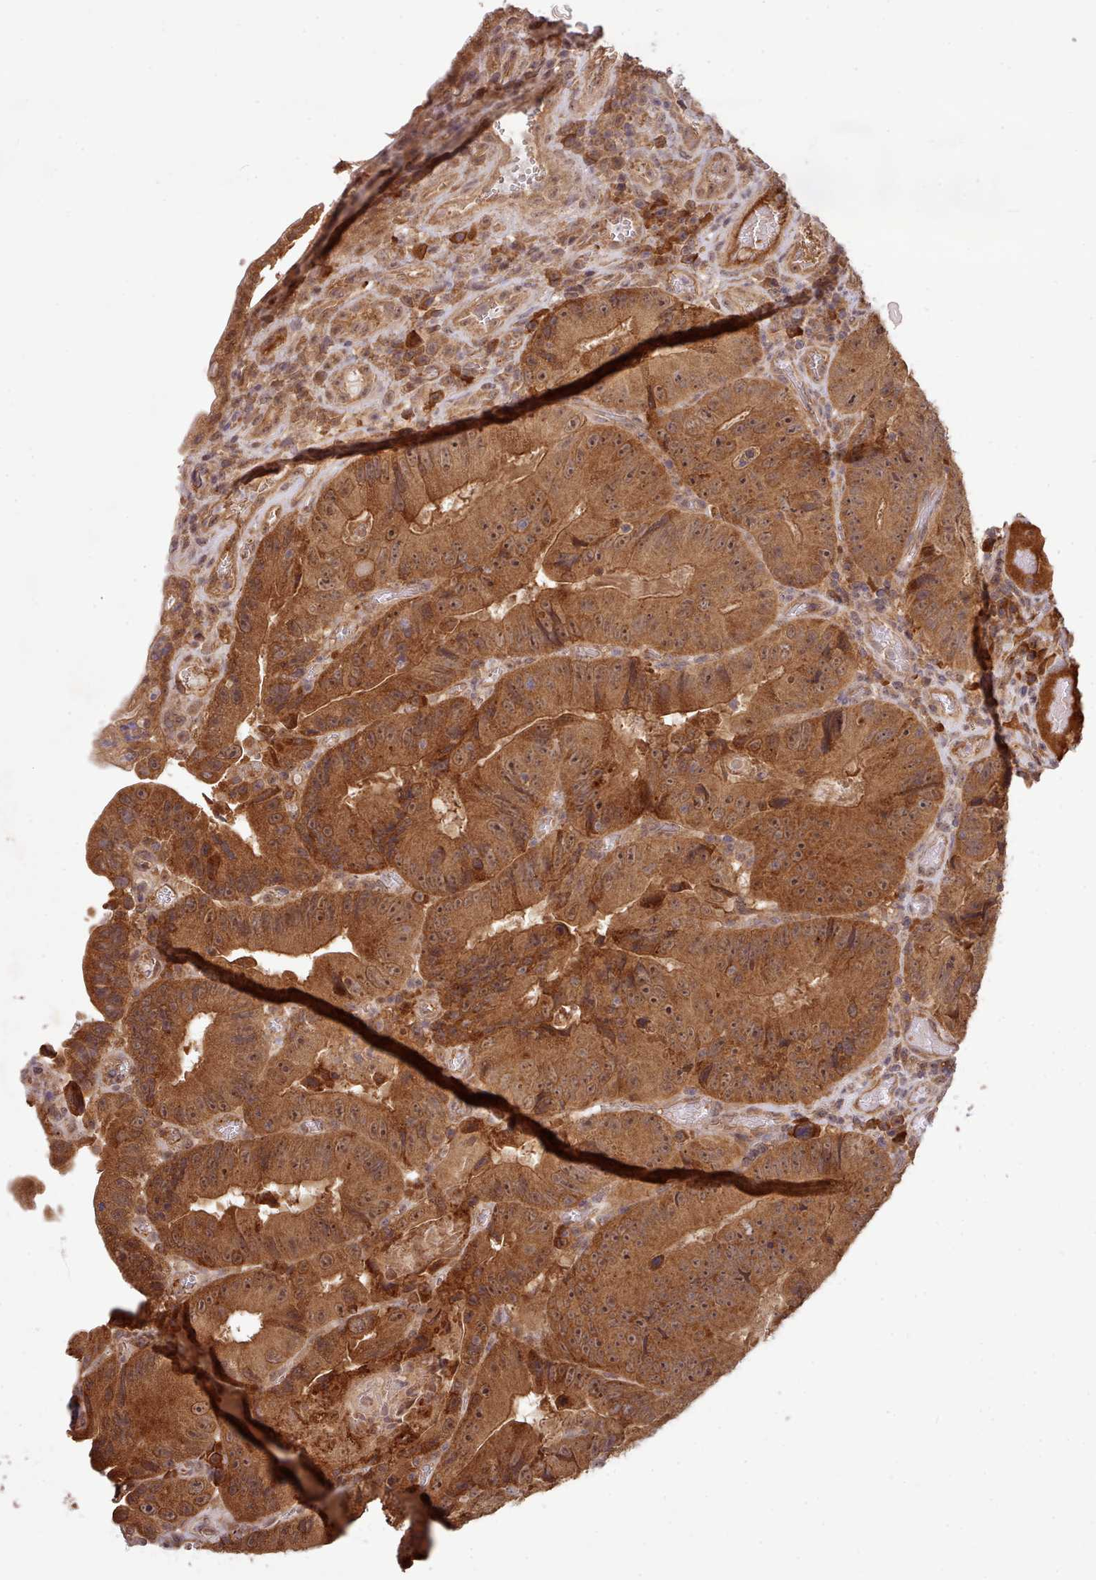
{"staining": {"intensity": "moderate", "quantity": ">75%", "location": "cytoplasmic/membranous"}, "tissue": "colorectal cancer", "cell_type": "Tumor cells", "image_type": "cancer", "snomed": [{"axis": "morphology", "description": "Adenocarcinoma, NOS"}, {"axis": "topography", "description": "Colon"}], "caption": "Tumor cells exhibit medium levels of moderate cytoplasmic/membranous staining in about >75% of cells in colorectal cancer (adenocarcinoma). The protein of interest is shown in brown color, while the nuclei are stained blue.", "gene": "PIP4P1", "patient": {"sex": "female", "age": 86}}